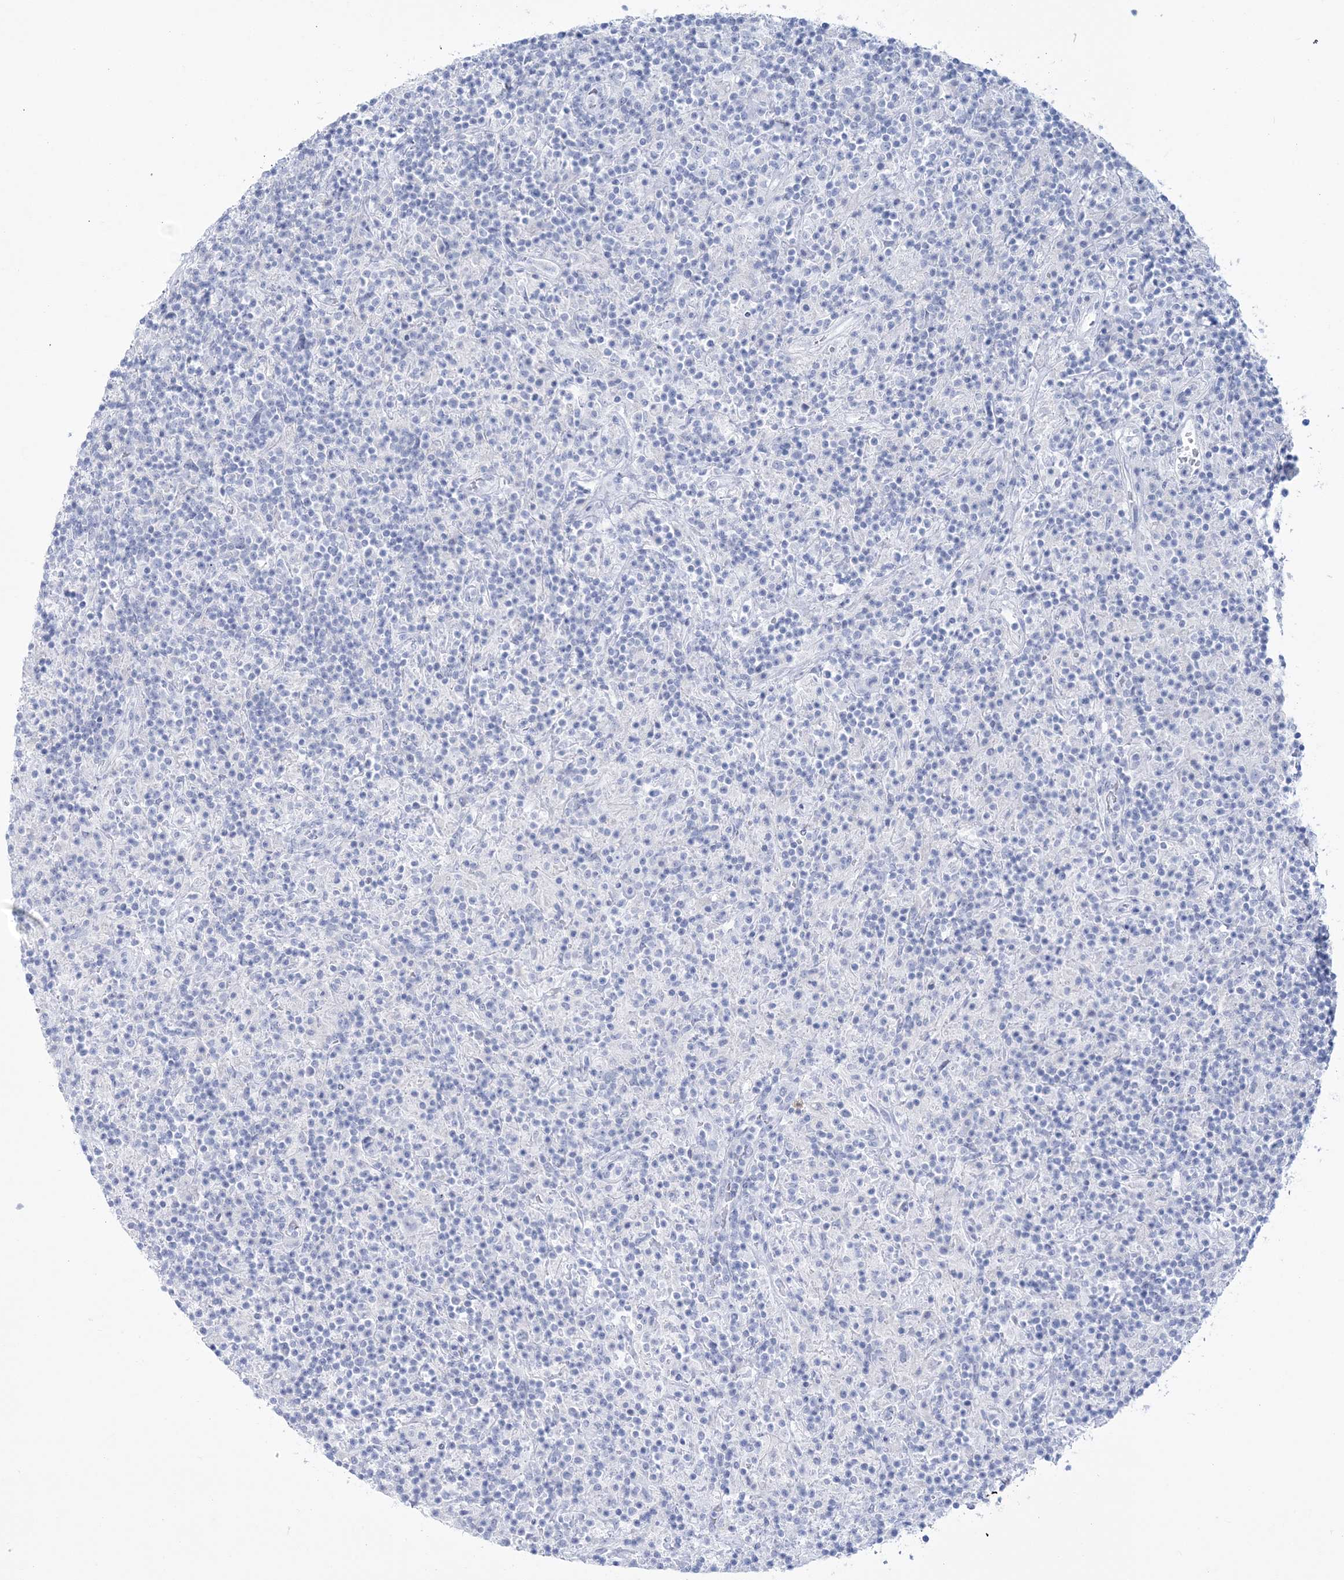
{"staining": {"intensity": "negative", "quantity": "none", "location": "none"}, "tissue": "lymphoma", "cell_type": "Tumor cells", "image_type": "cancer", "snomed": [{"axis": "morphology", "description": "Hodgkin's disease, NOS"}, {"axis": "topography", "description": "Lymph node"}], "caption": "DAB (3,3'-diaminobenzidine) immunohistochemical staining of Hodgkin's disease reveals no significant staining in tumor cells. The staining is performed using DAB (3,3'-diaminobenzidine) brown chromogen with nuclei counter-stained in using hematoxylin.", "gene": "RBP2", "patient": {"sex": "male", "age": 70}}